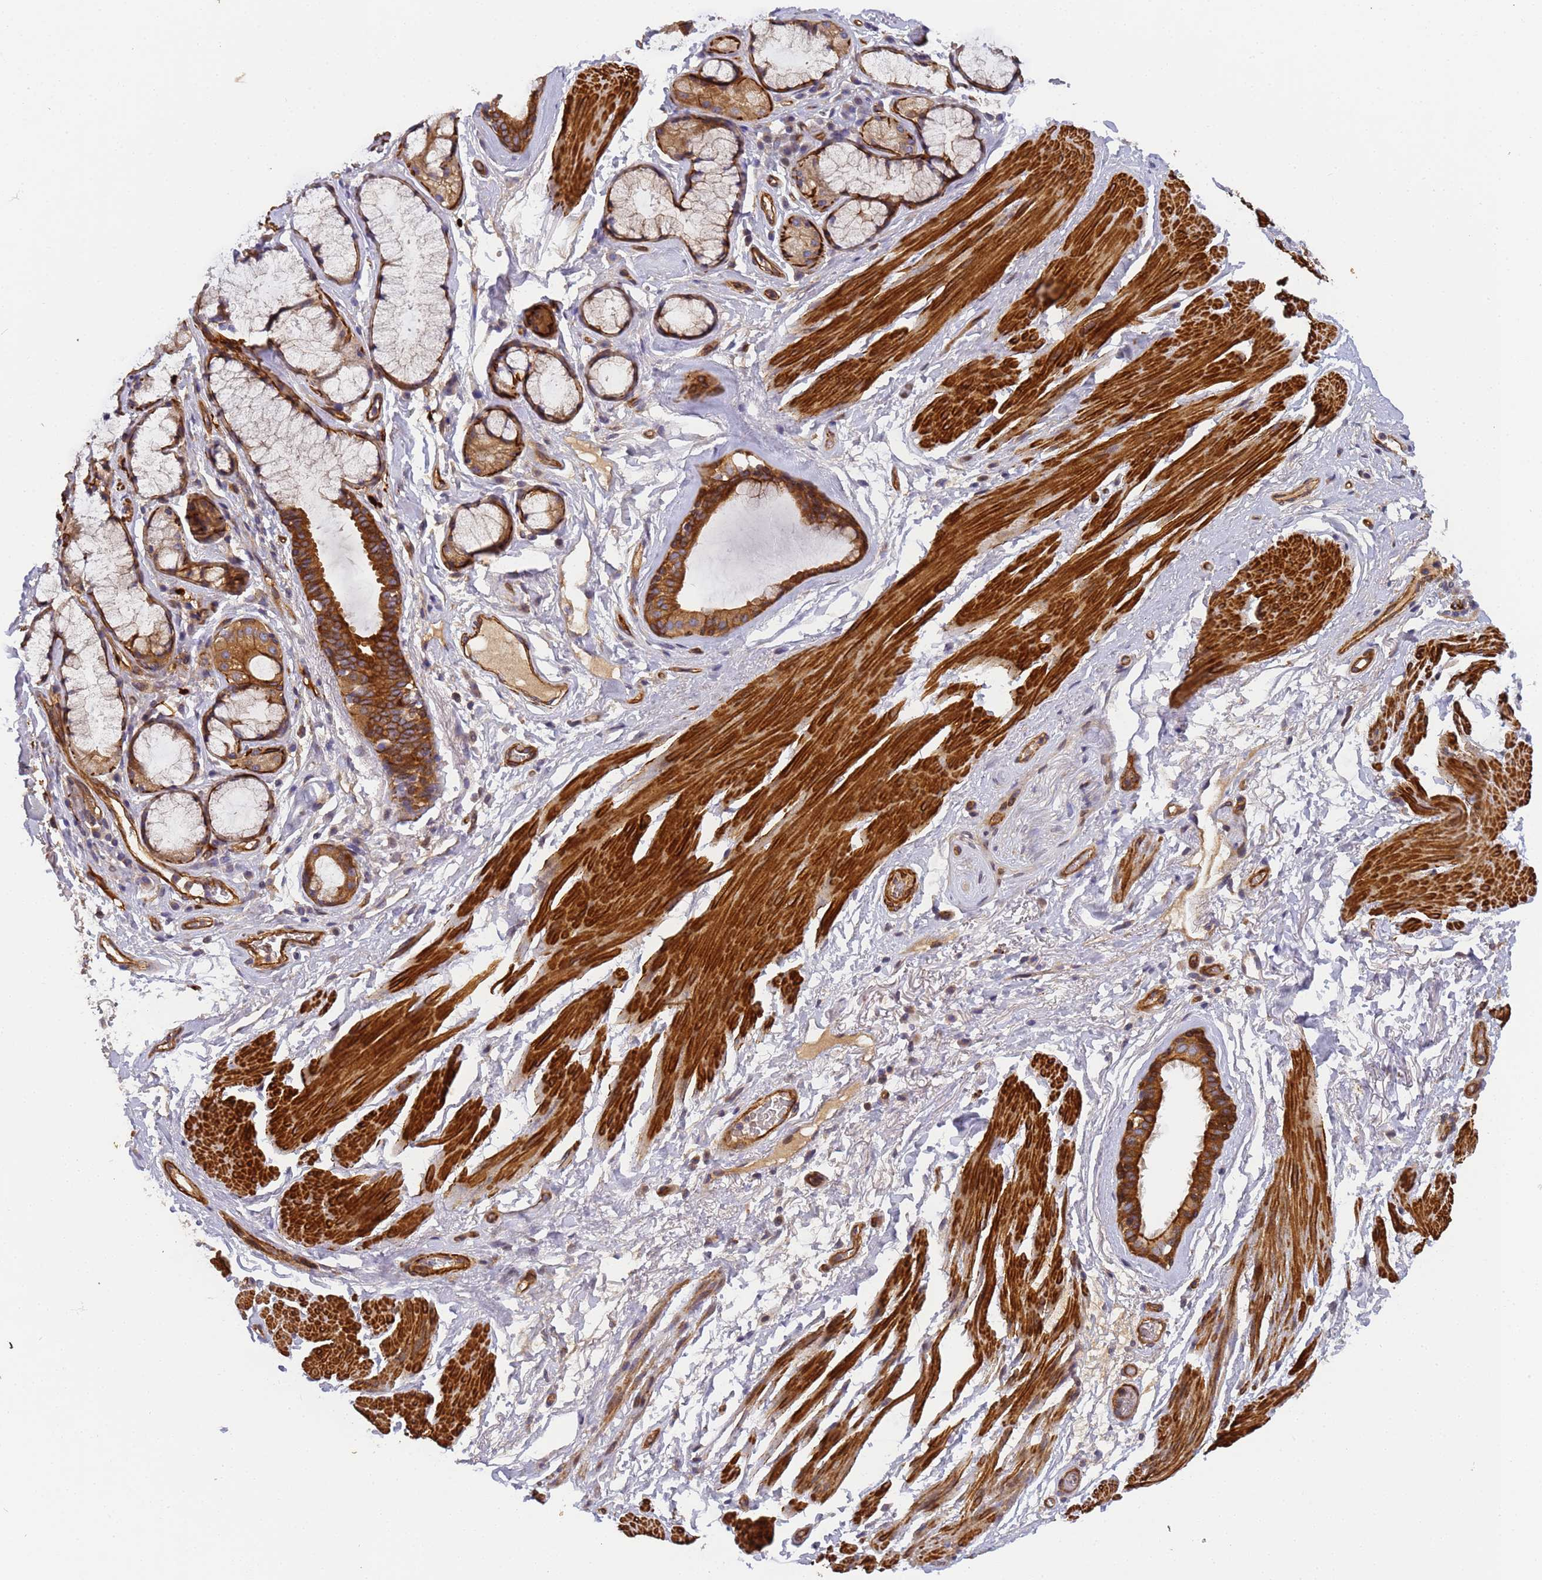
{"staining": {"intensity": "weak", "quantity": "25%-75%", "location": "cytoplasmic/membranous"}, "tissue": "adipose tissue", "cell_type": "Adipocytes", "image_type": "normal", "snomed": [{"axis": "morphology", "description": "Normal tissue, NOS"}, {"axis": "topography", "description": "Cartilage tissue"}], "caption": "The photomicrograph demonstrates immunohistochemical staining of benign adipose tissue. There is weak cytoplasmic/membranous expression is identified in about 25%-75% of adipocytes.", "gene": "RALGAPA2", "patient": {"sex": "female", "age": 63}}